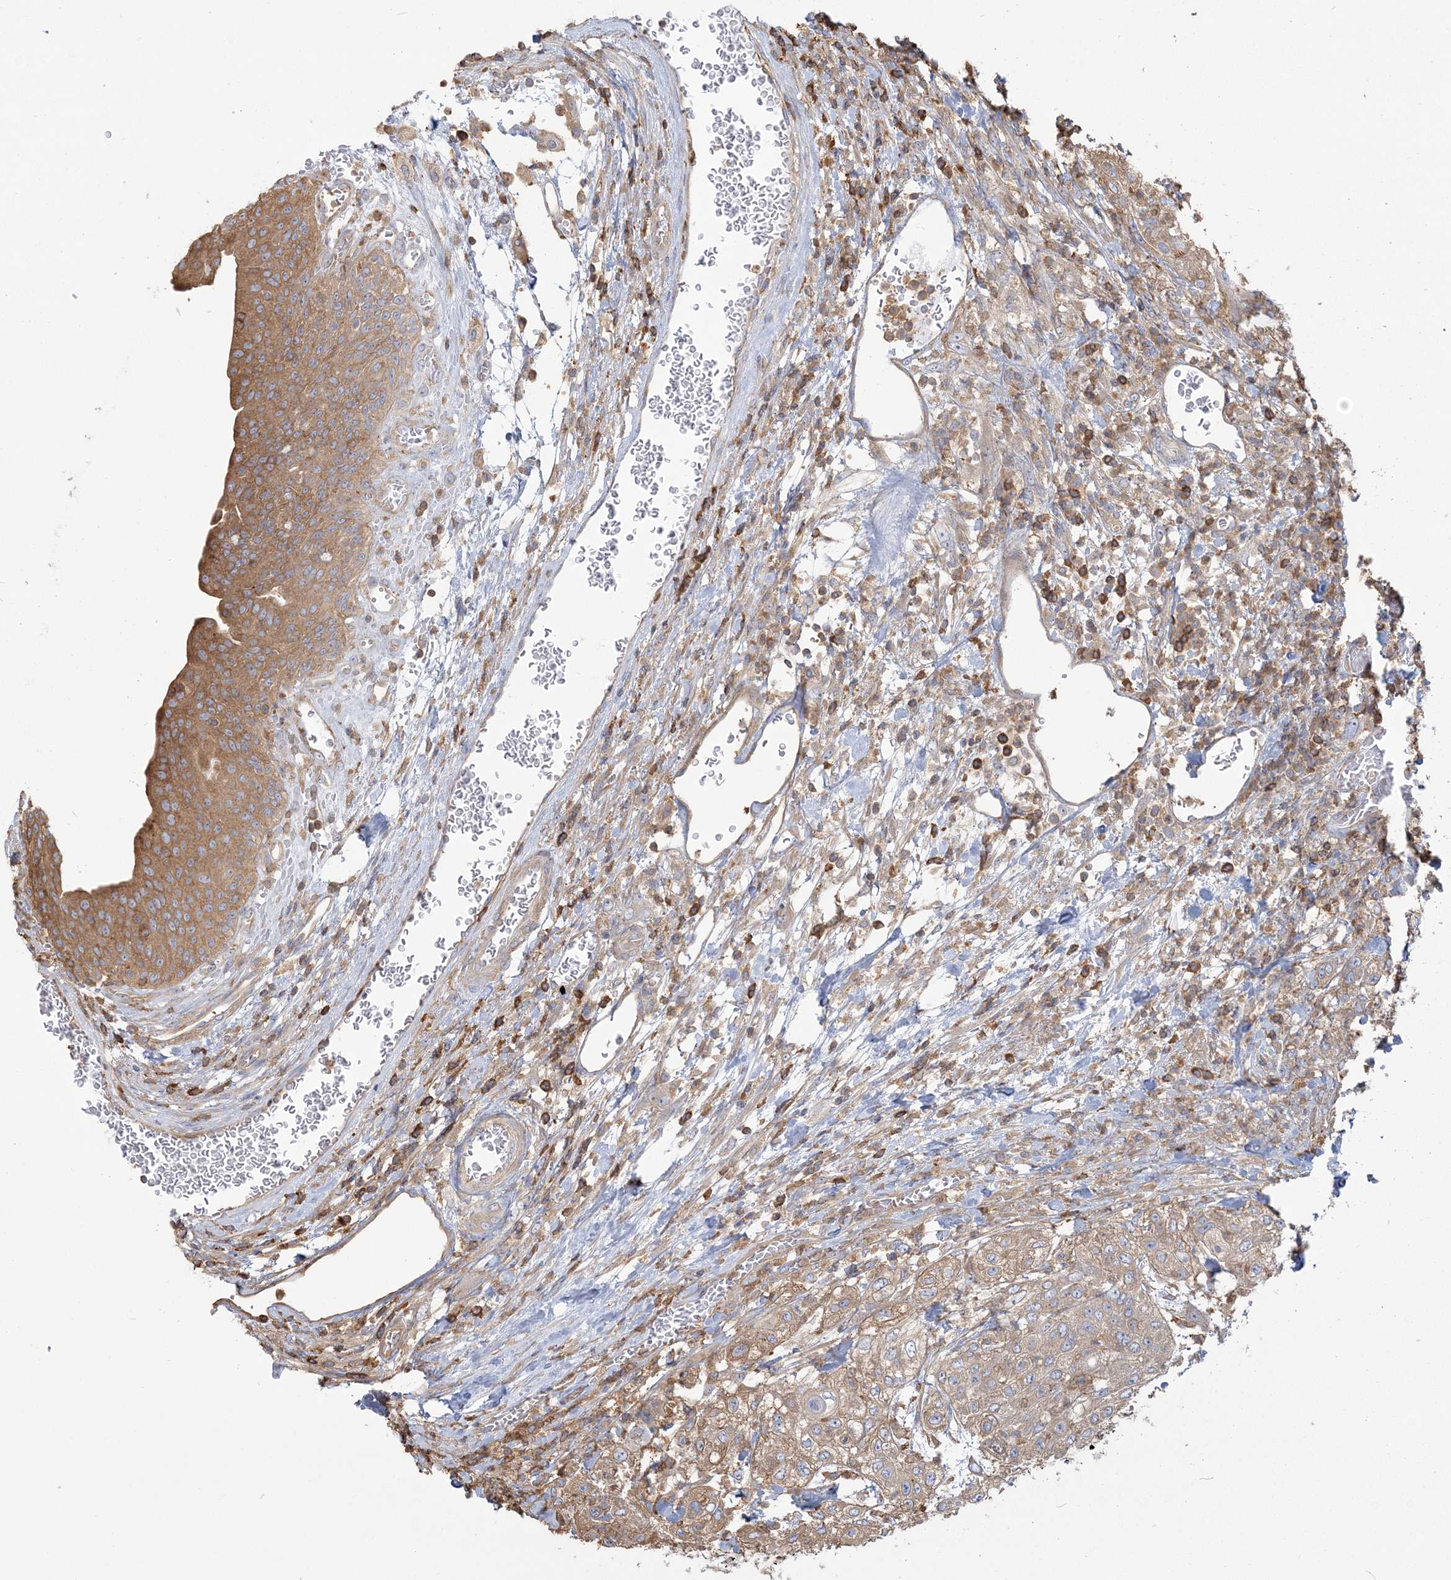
{"staining": {"intensity": "moderate", "quantity": "25%-75%", "location": "cytoplasmic/membranous"}, "tissue": "urothelial cancer", "cell_type": "Tumor cells", "image_type": "cancer", "snomed": [{"axis": "morphology", "description": "Urothelial carcinoma, High grade"}, {"axis": "topography", "description": "Urinary bladder"}], "caption": "Tumor cells demonstrate medium levels of moderate cytoplasmic/membranous positivity in about 25%-75% of cells in high-grade urothelial carcinoma.", "gene": "ANKS1A", "patient": {"sex": "female", "age": 79}}